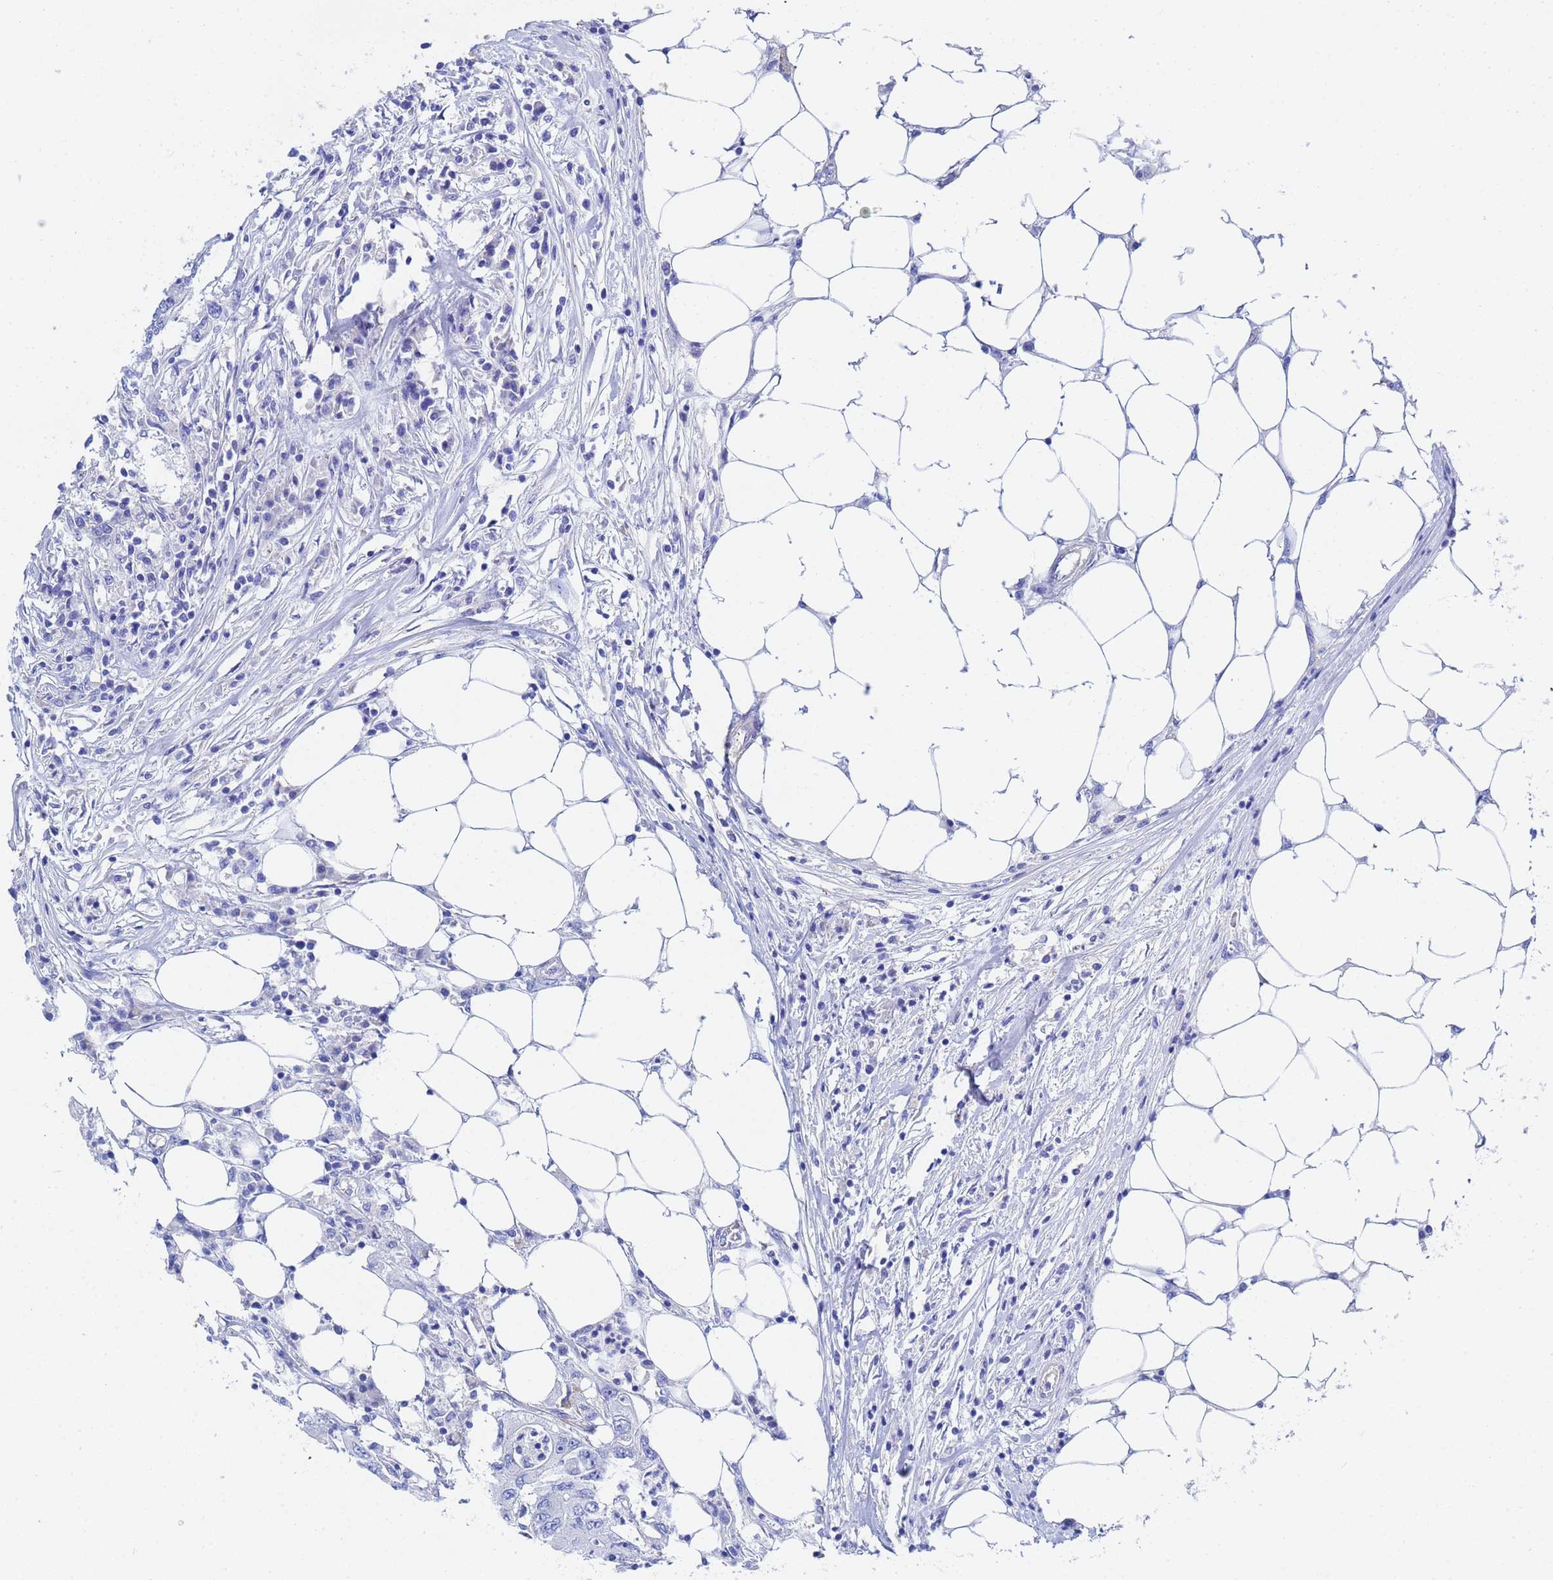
{"staining": {"intensity": "negative", "quantity": "none", "location": "none"}, "tissue": "colorectal cancer", "cell_type": "Tumor cells", "image_type": "cancer", "snomed": [{"axis": "morphology", "description": "Adenocarcinoma, NOS"}, {"axis": "topography", "description": "Colon"}], "caption": "Tumor cells show no significant expression in colorectal cancer (adenocarcinoma).", "gene": "CST4", "patient": {"sex": "male", "age": 71}}